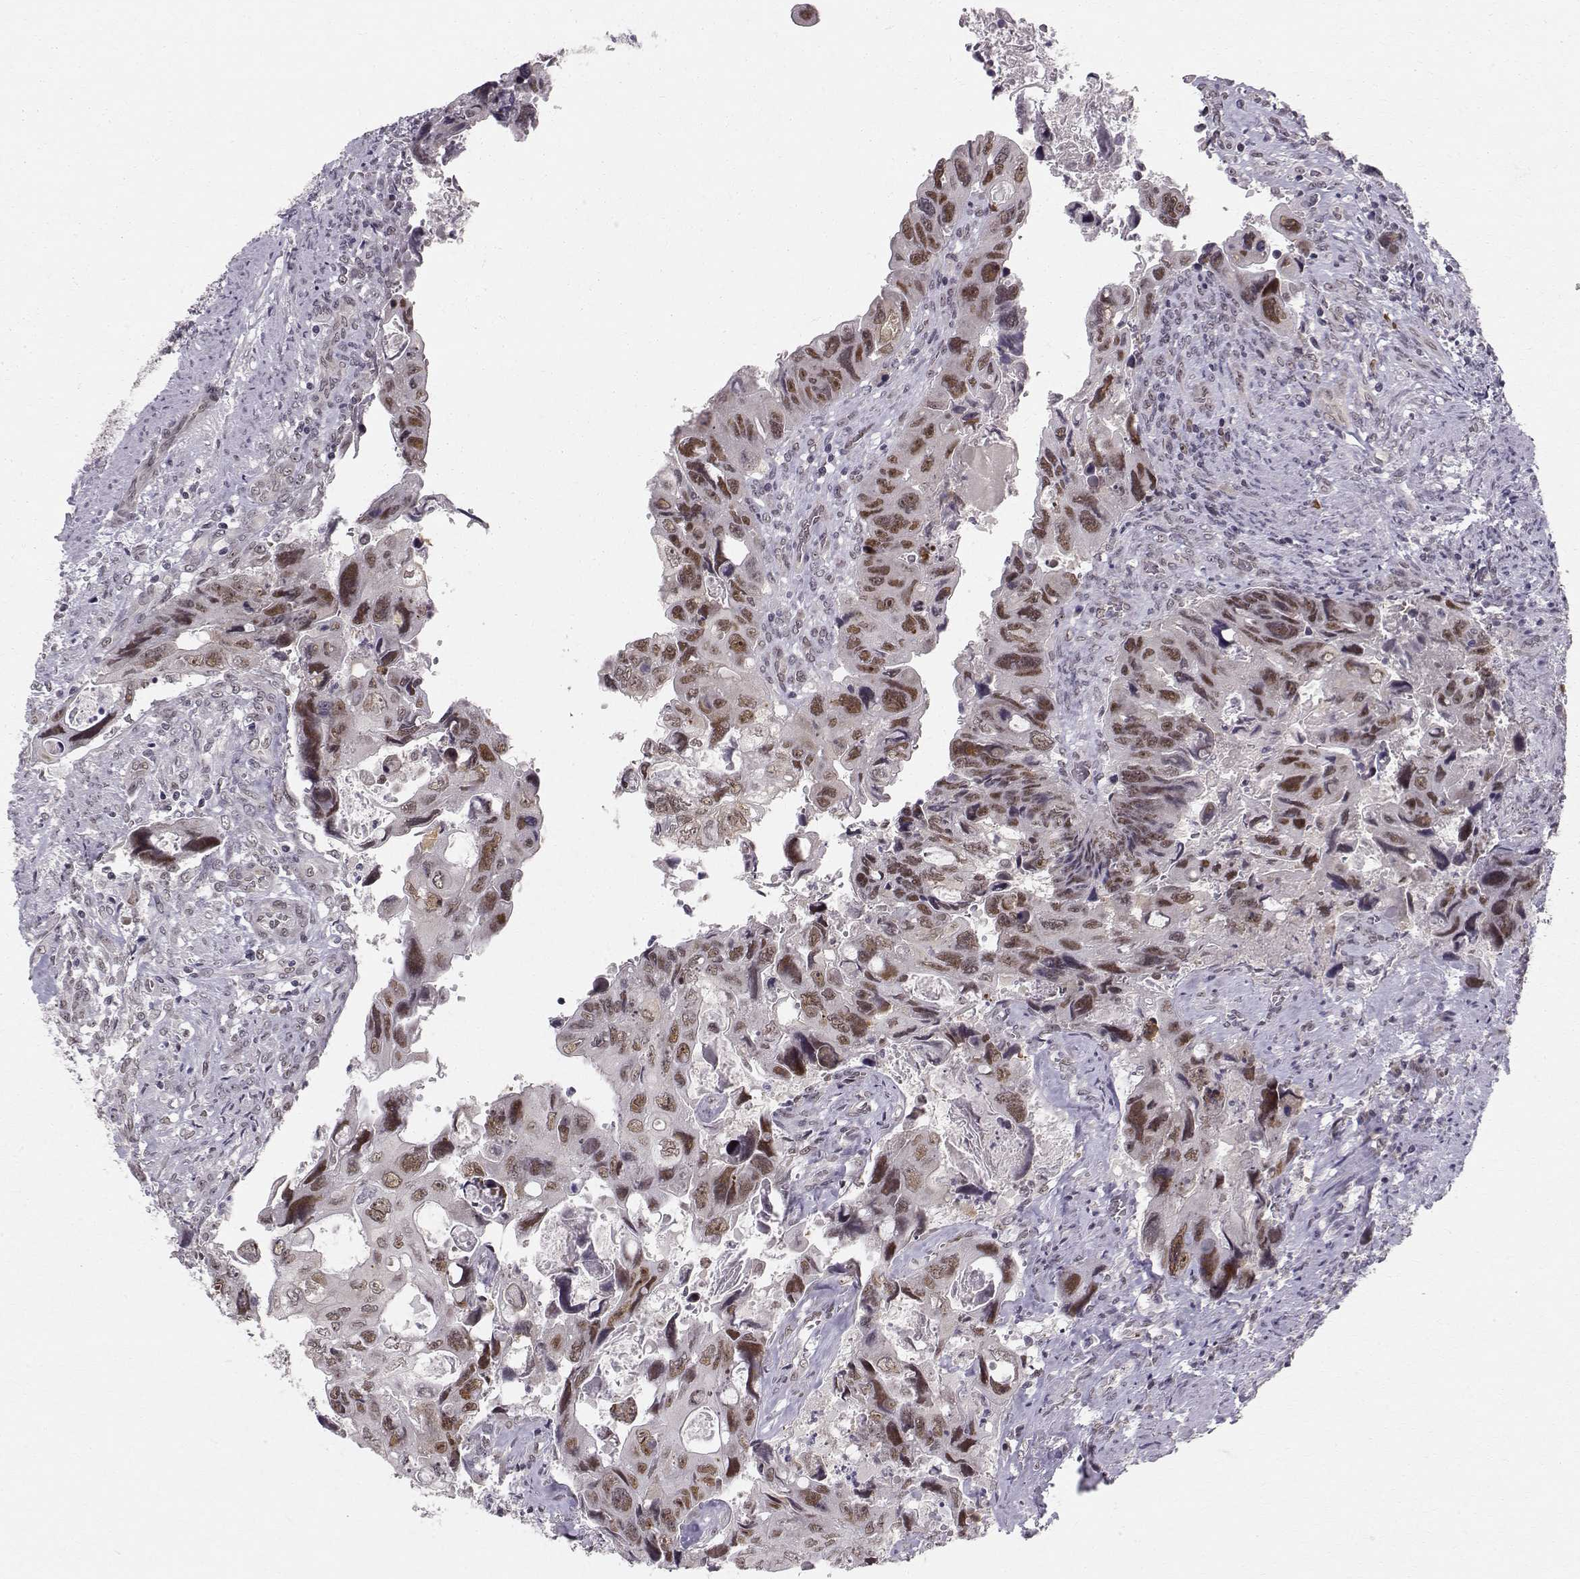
{"staining": {"intensity": "strong", "quantity": "25%-75%", "location": "nuclear"}, "tissue": "colorectal cancer", "cell_type": "Tumor cells", "image_type": "cancer", "snomed": [{"axis": "morphology", "description": "Adenocarcinoma, NOS"}, {"axis": "topography", "description": "Rectum"}], "caption": "The micrograph reveals immunohistochemical staining of colorectal cancer. There is strong nuclear positivity is present in about 25%-75% of tumor cells.", "gene": "RPP38", "patient": {"sex": "male", "age": 62}}